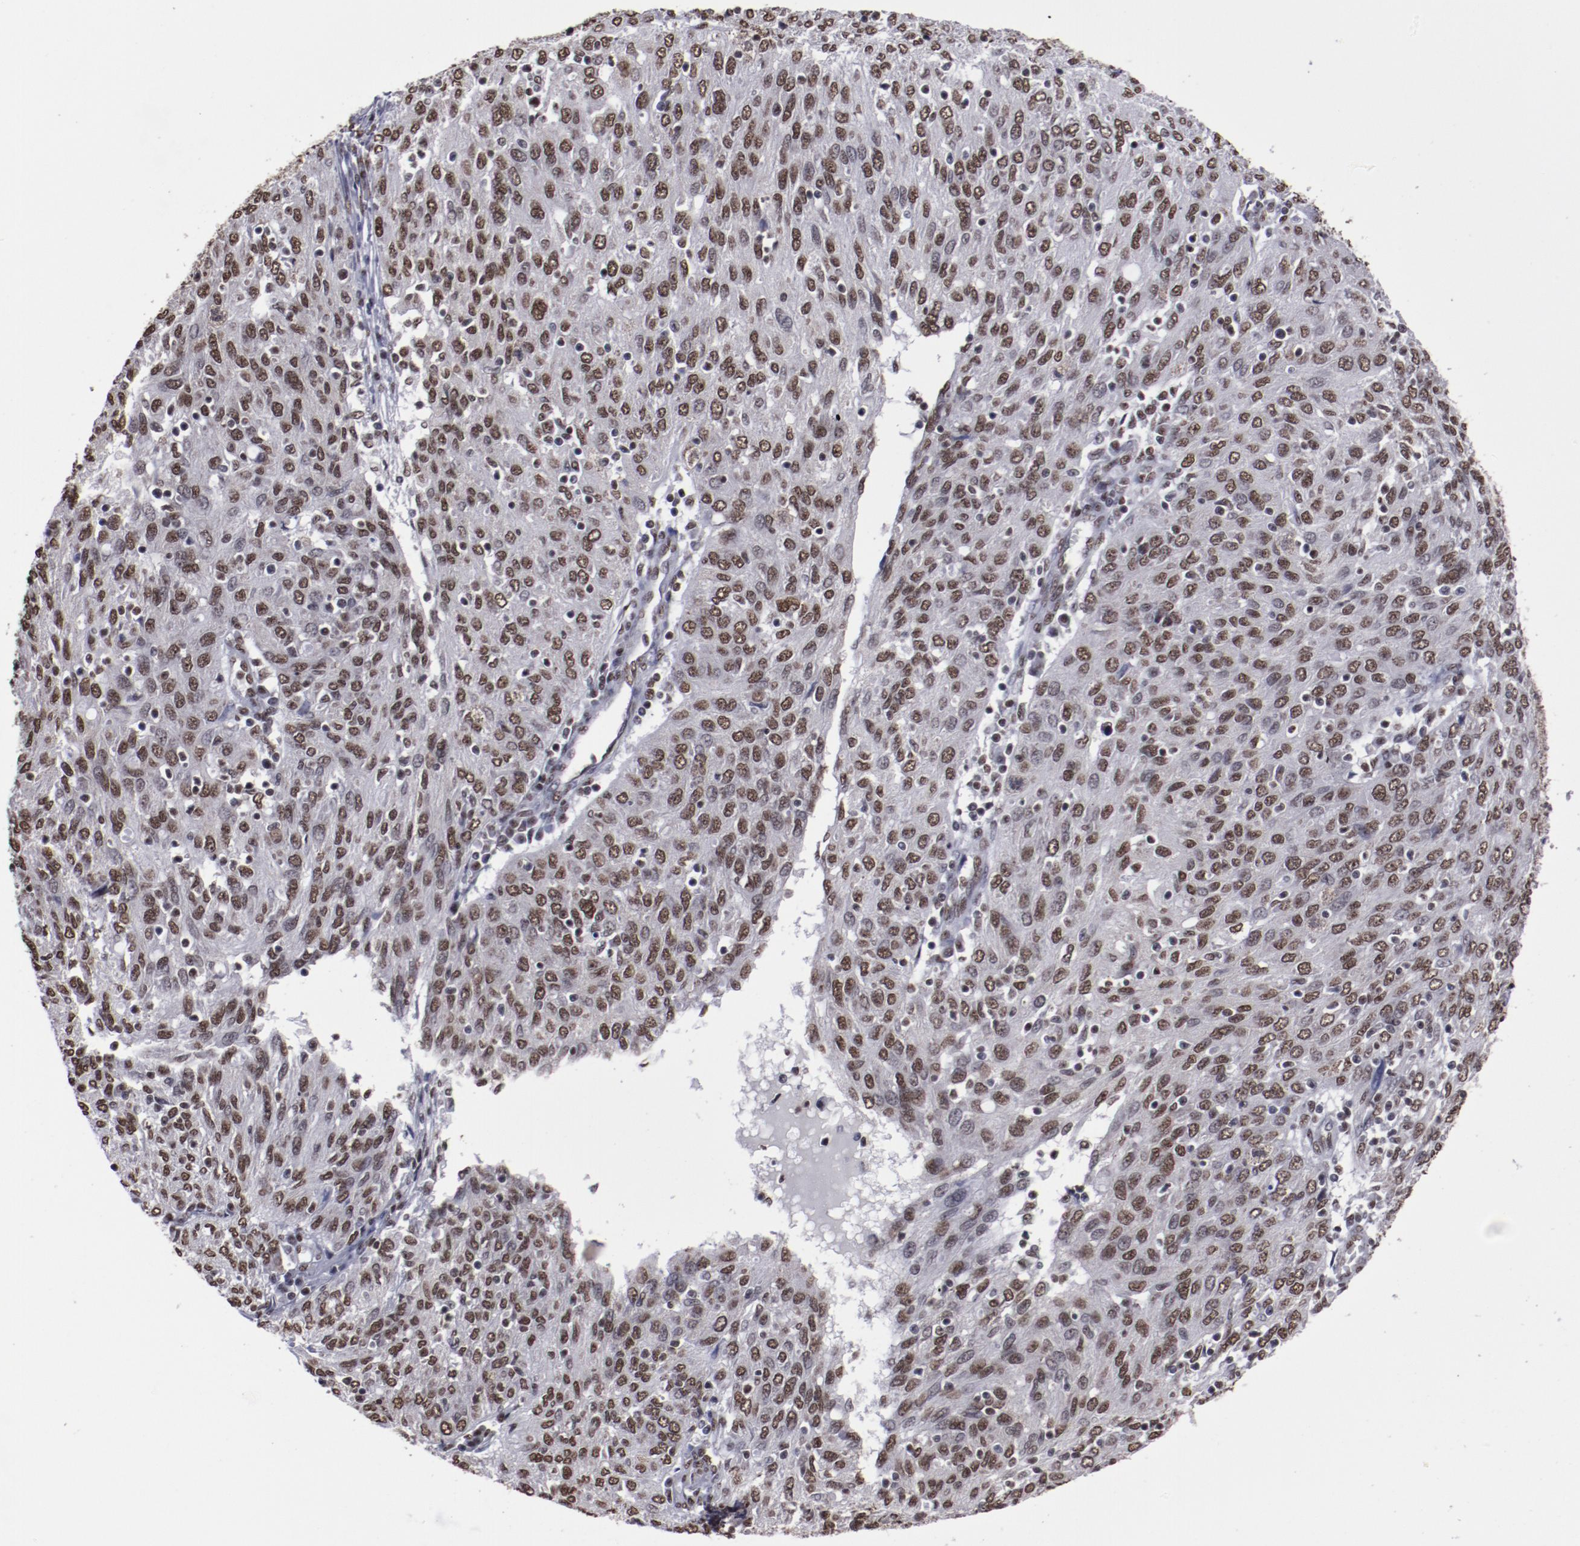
{"staining": {"intensity": "moderate", "quantity": ">75%", "location": "nuclear"}, "tissue": "ovarian cancer", "cell_type": "Tumor cells", "image_type": "cancer", "snomed": [{"axis": "morphology", "description": "Carcinoma, endometroid"}, {"axis": "topography", "description": "Ovary"}], "caption": "IHC staining of endometroid carcinoma (ovarian), which demonstrates medium levels of moderate nuclear expression in about >75% of tumor cells indicating moderate nuclear protein positivity. The staining was performed using DAB (3,3'-diaminobenzidine) (brown) for protein detection and nuclei were counterstained in hematoxylin (blue).", "gene": "HNRNPA2B1", "patient": {"sex": "female", "age": 50}}